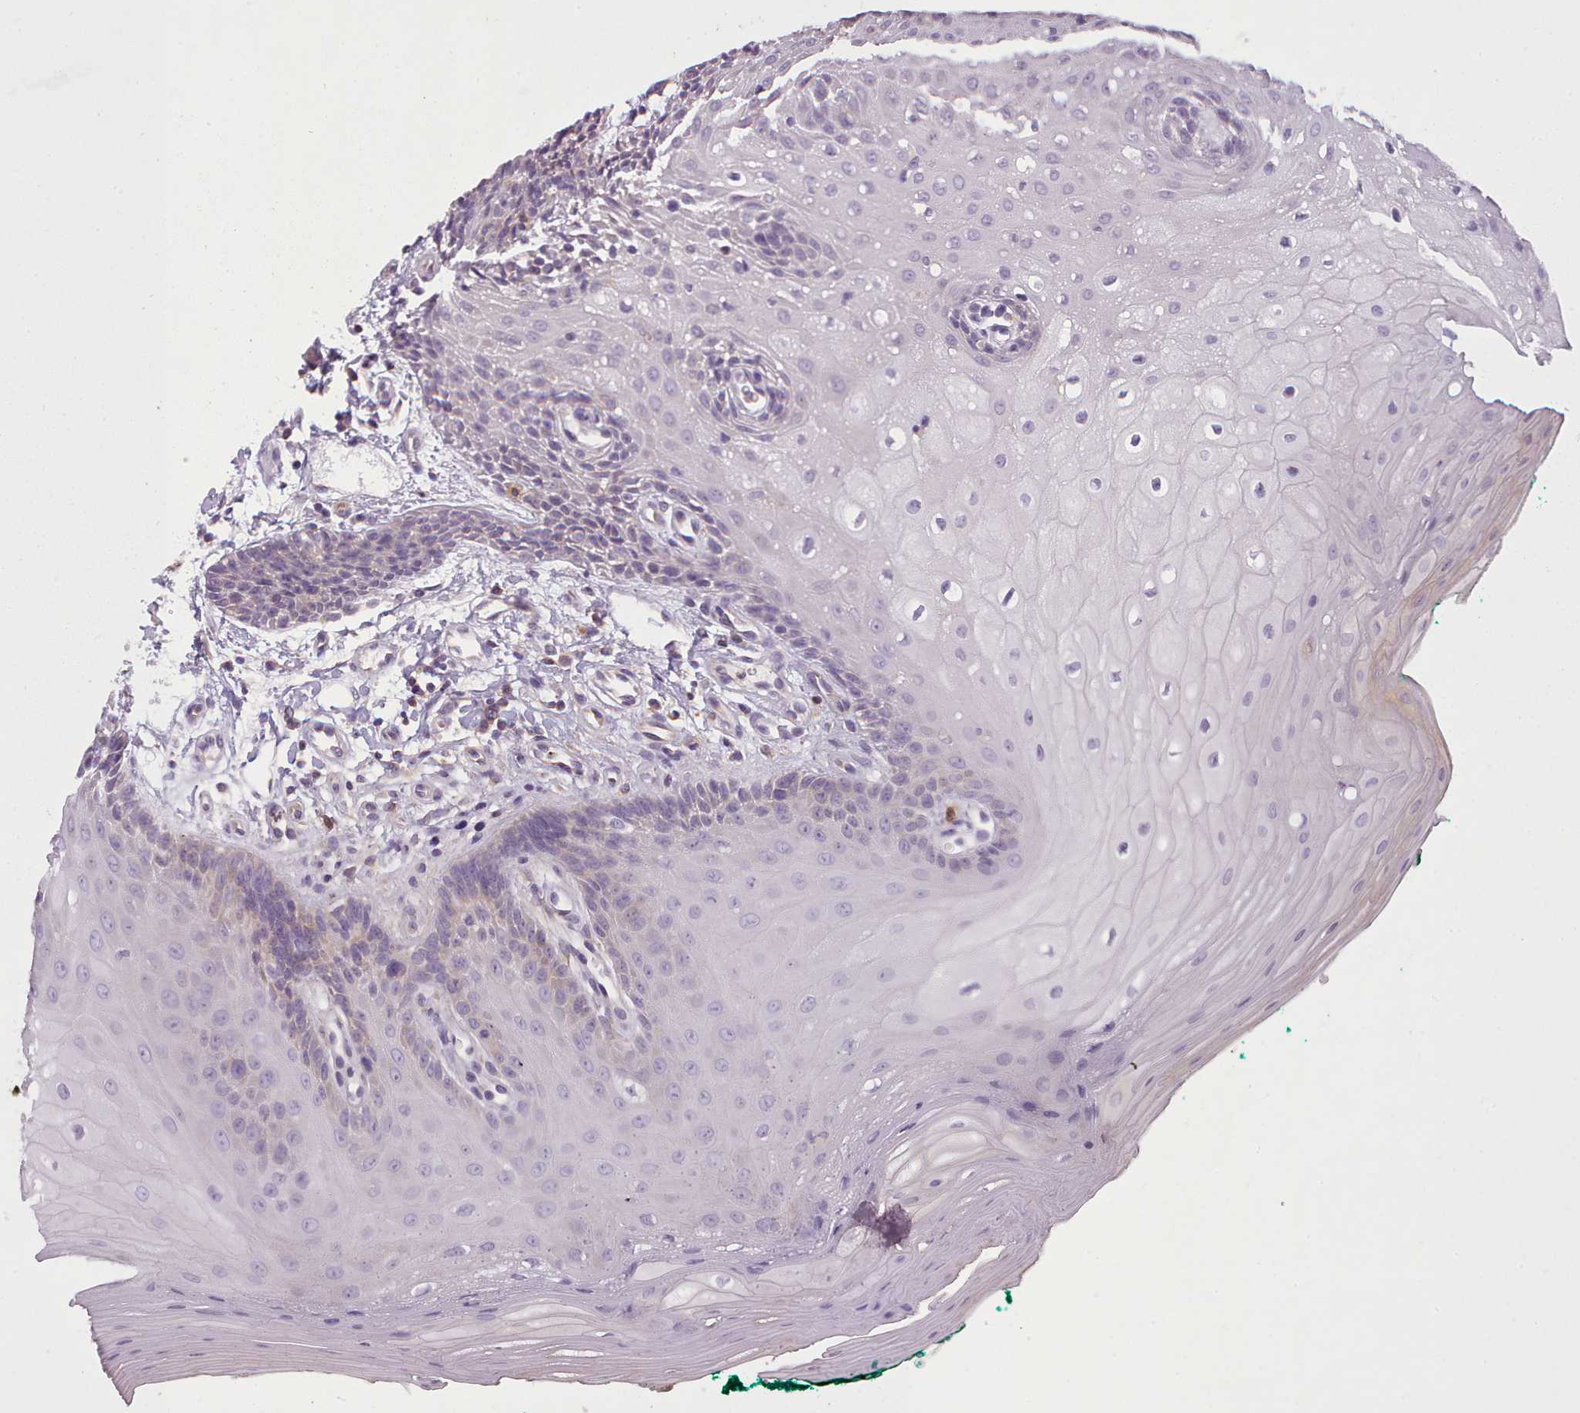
{"staining": {"intensity": "weak", "quantity": "<25%", "location": "cytoplasmic/membranous"}, "tissue": "oral mucosa", "cell_type": "Squamous epithelial cells", "image_type": "normal", "snomed": [{"axis": "morphology", "description": "Normal tissue, NOS"}, {"axis": "morphology", "description": "Squamous cell carcinoma, NOS"}, {"axis": "topography", "description": "Oral tissue"}, {"axis": "topography", "description": "Tounge, NOS"}, {"axis": "topography", "description": "Head-Neck"}], "caption": "A high-resolution image shows immunohistochemistry staining of normal oral mucosa, which reveals no significant expression in squamous epithelial cells.", "gene": "NDST2", "patient": {"sex": "male", "age": 79}}